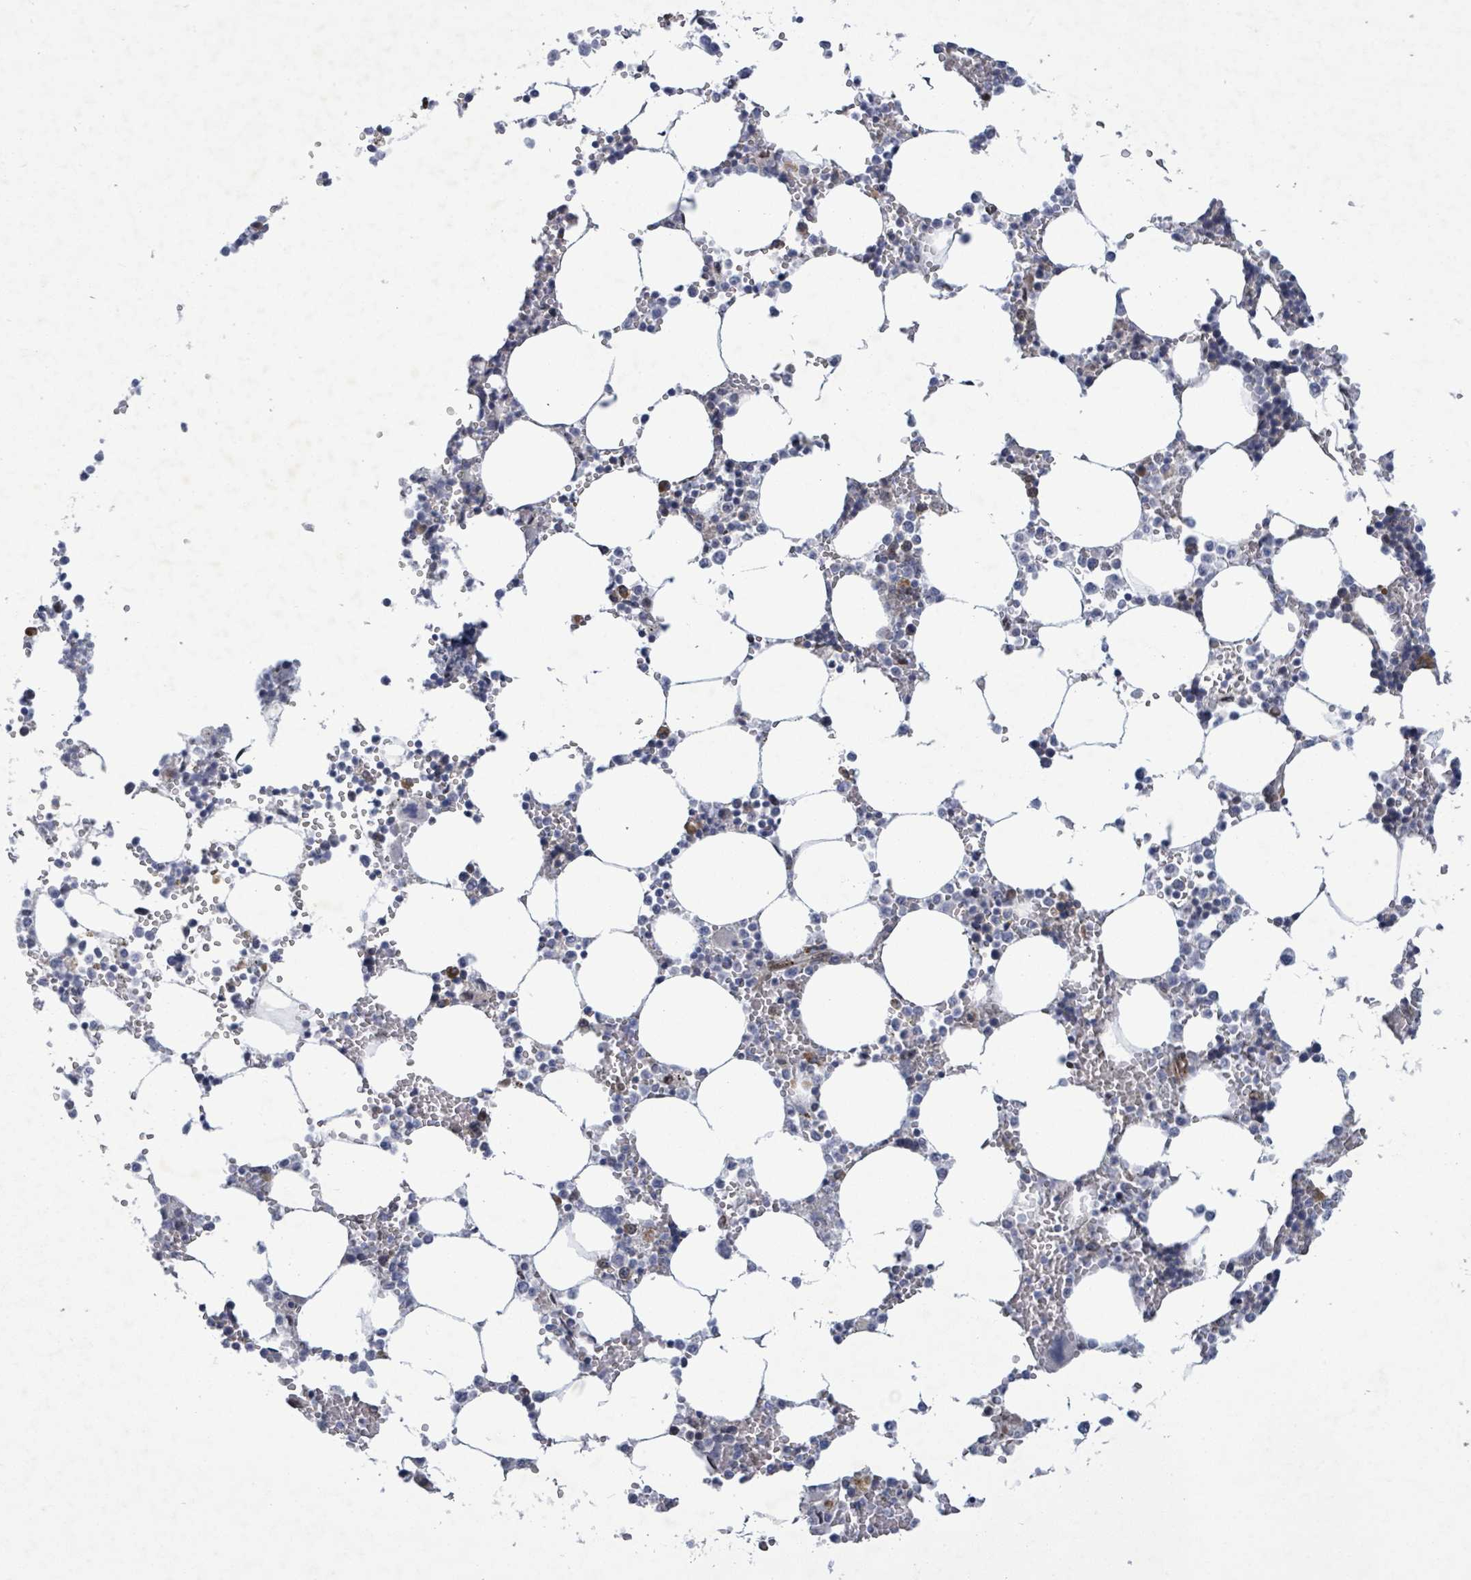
{"staining": {"intensity": "weak", "quantity": "<25%", "location": "cytoplasmic/membranous,nuclear"}, "tissue": "bone marrow", "cell_type": "Hematopoietic cells", "image_type": "normal", "snomed": [{"axis": "morphology", "description": "Normal tissue, NOS"}, {"axis": "topography", "description": "Bone marrow"}], "caption": "IHC micrograph of unremarkable bone marrow: bone marrow stained with DAB (3,3'-diaminobenzidine) reveals no significant protein positivity in hematopoietic cells.", "gene": "TUSC1", "patient": {"sex": "male", "age": 64}}